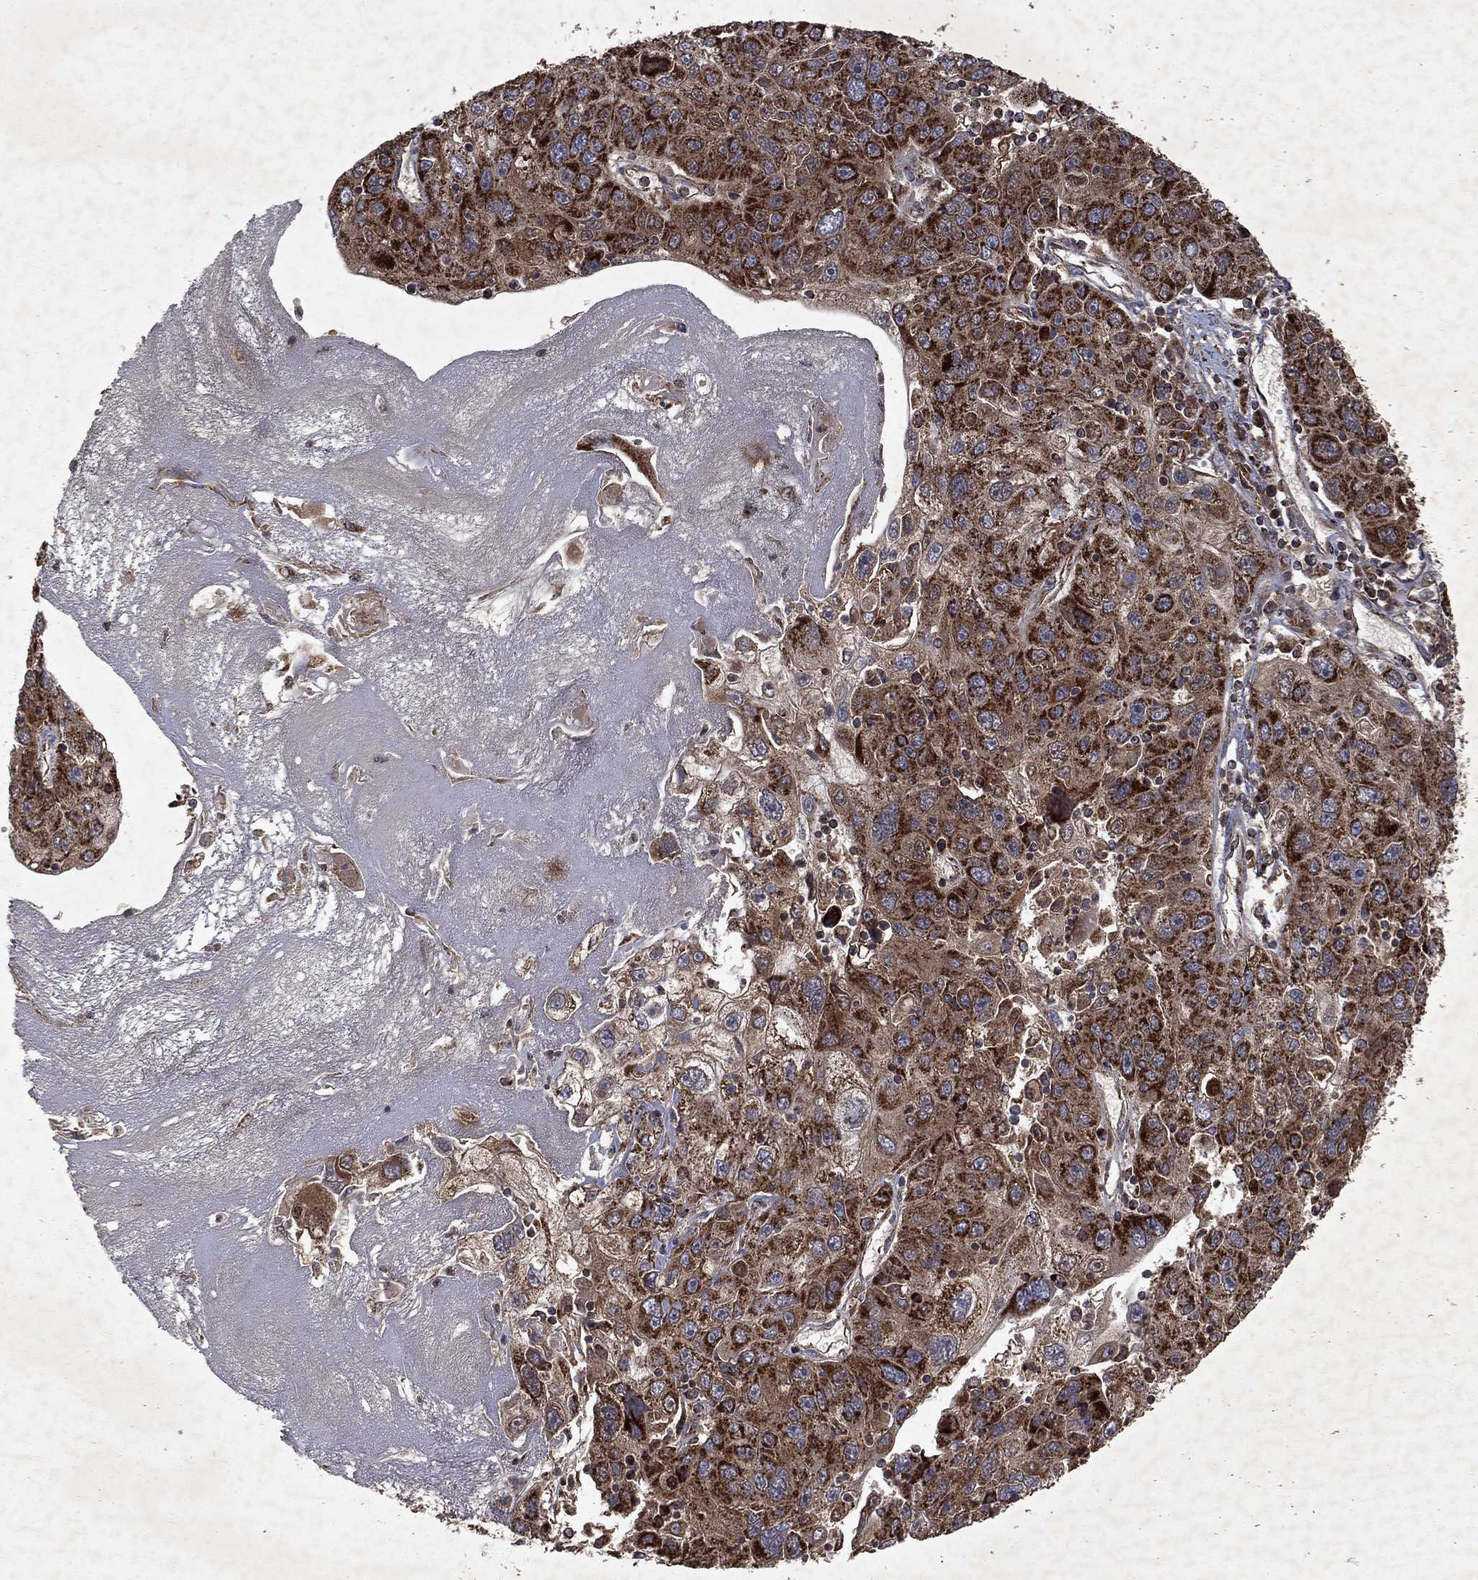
{"staining": {"intensity": "strong", "quantity": ">75%", "location": "cytoplasmic/membranous"}, "tissue": "stomach cancer", "cell_type": "Tumor cells", "image_type": "cancer", "snomed": [{"axis": "morphology", "description": "Adenocarcinoma, NOS"}, {"axis": "topography", "description": "Stomach"}], "caption": "Immunohistochemistry (IHC) image of human stomach cancer stained for a protein (brown), which reveals high levels of strong cytoplasmic/membranous positivity in about >75% of tumor cells.", "gene": "PYROXD2", "patient": {"sex": "male", "age": 56}}